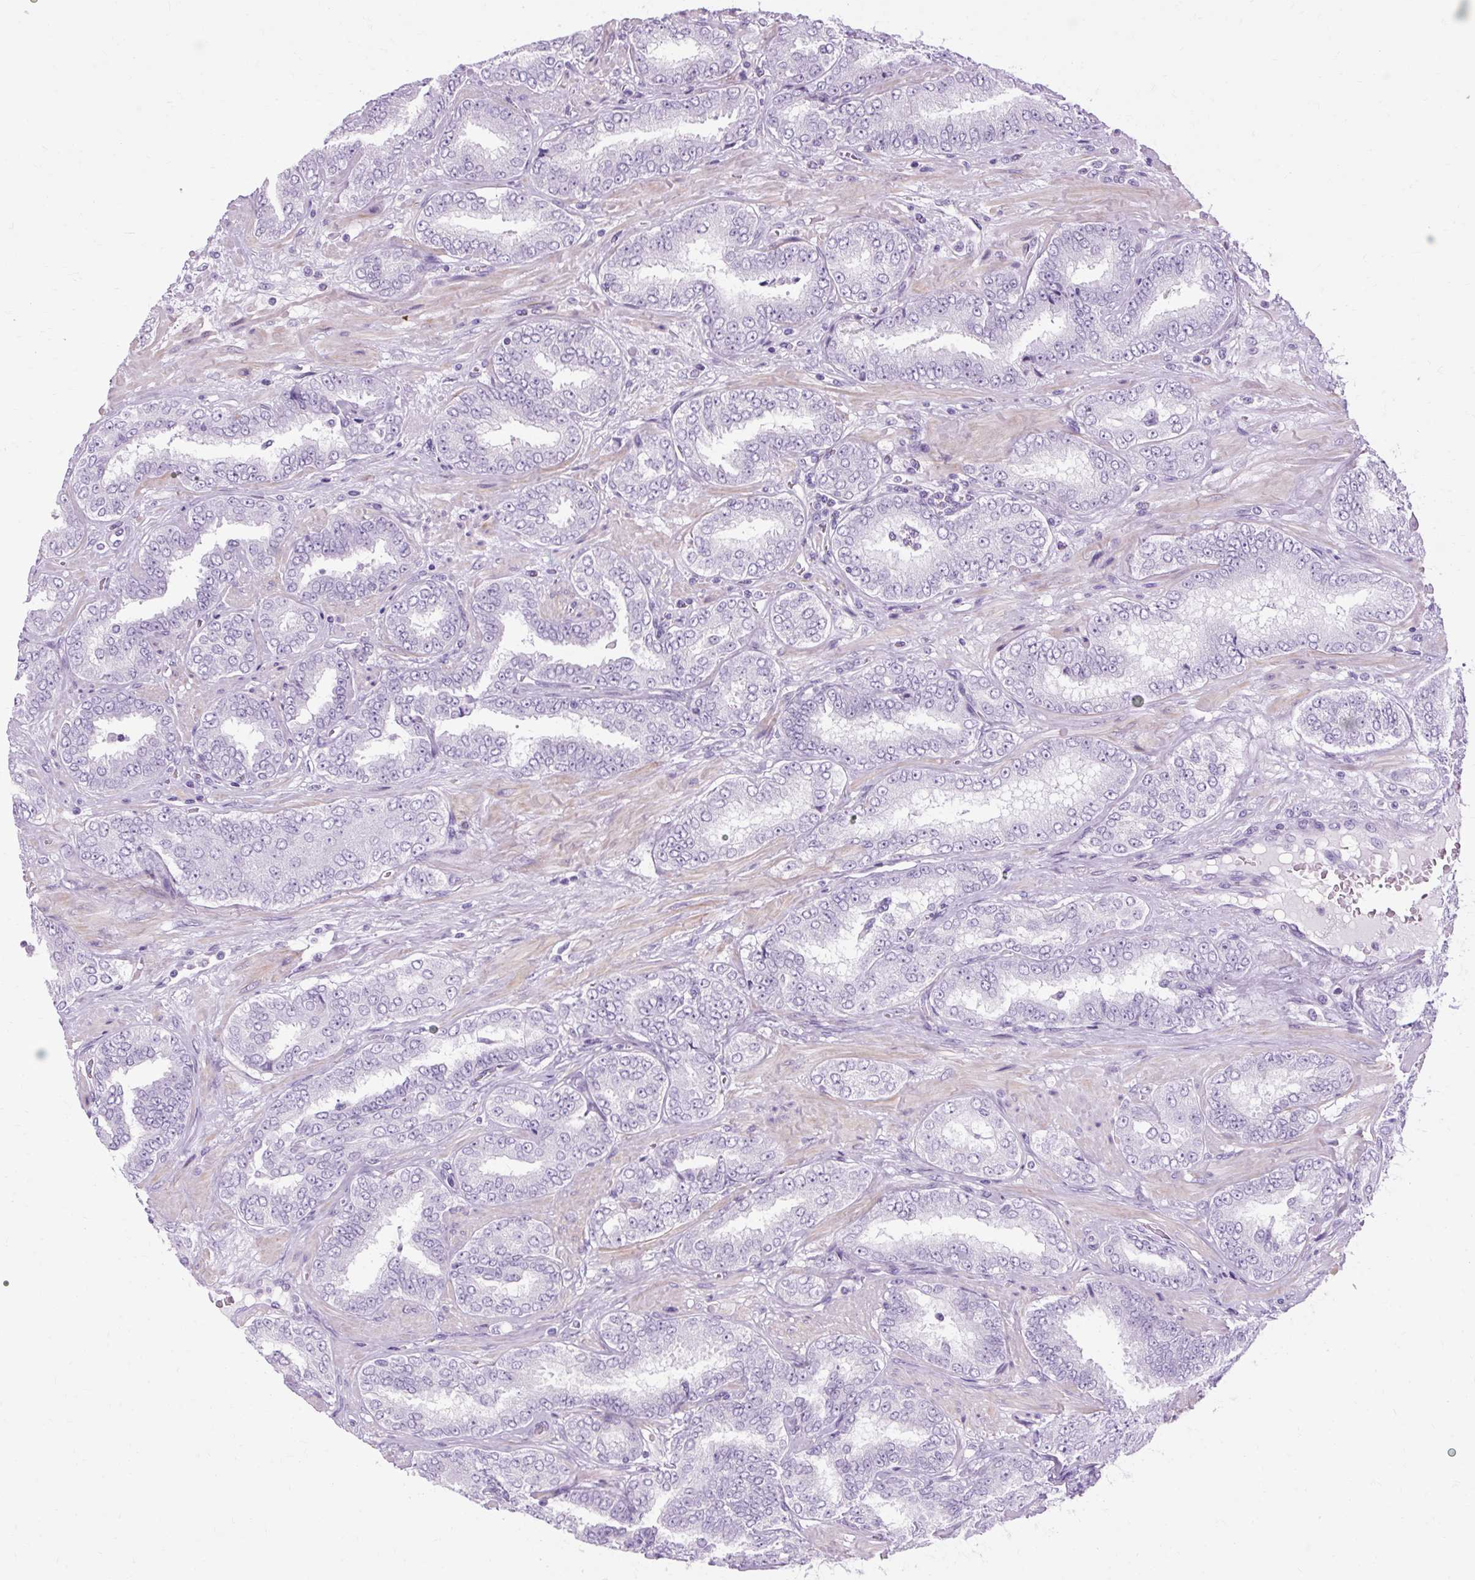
{"staining": {"intensity": "negative", "quantity": "none", "location": "none"}, "tissue": "prostate cancer", "cell_type": "Tumor cells", "image_type": "cancer", "snomed": [{"axis": "morphology", "description": "Adenocarcinoma, High grade"}, {"axis": "topography", "description": "Prostate"}], "caption": "Immunohistochemistry of prostate adenocarcinoma (high-grade) reveals no expression in tumor cells. (Brightfield microscopy of DAB immunohistochemistry (IHC) at high magnification).", "gene": "OOEP", "patient": {"sex": "male", "age": 72}}